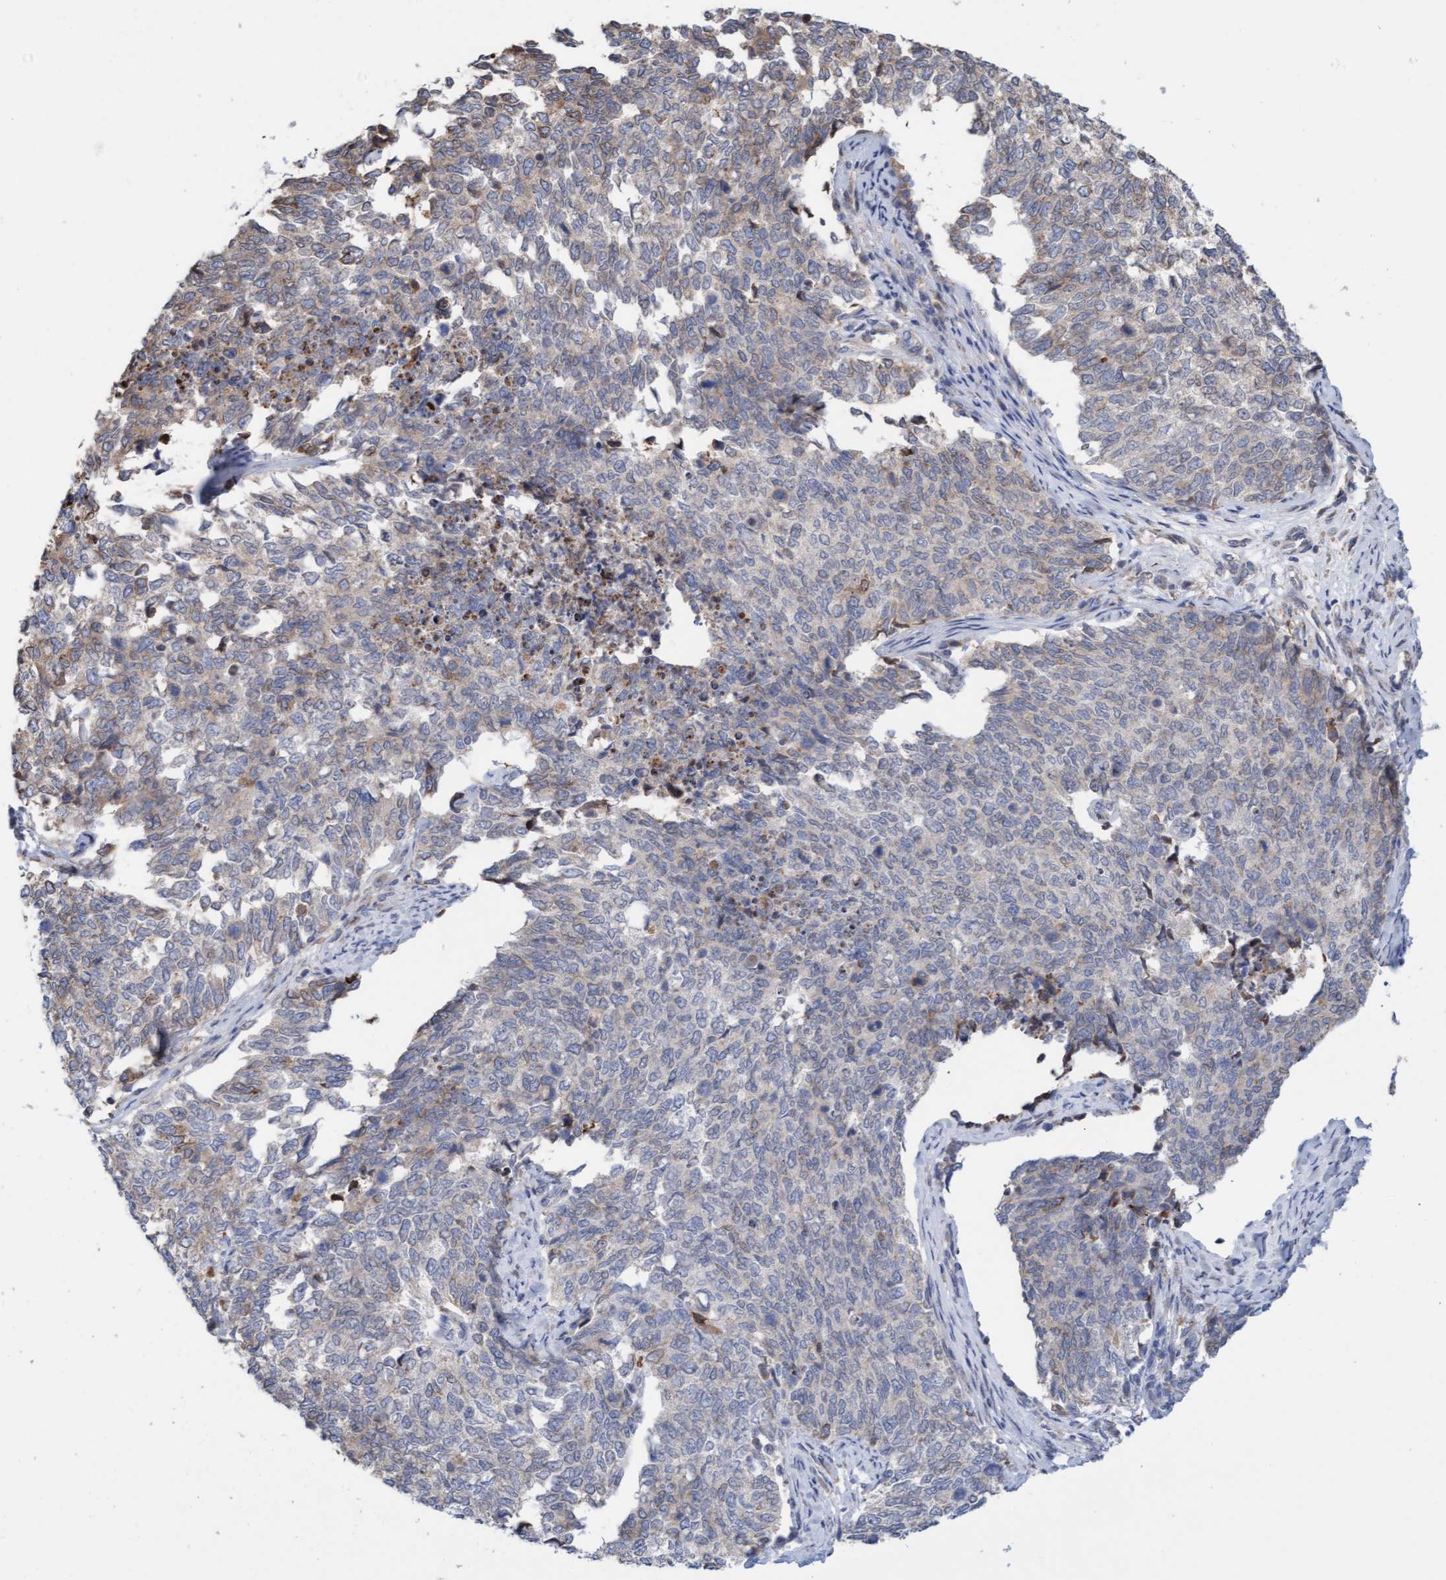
{"staining": {"intensity": "weak", "quantity": "<25%", "location": "cytoplasmic/membranous"}, "tissue": "cervical cancer", "cell_type": "Tumor cells", "image_type": "cancer", "snomed": [{"axis": "morphology", "description": "Squamous cell carcinoma, NOS"}, {"axis": "topography", "description": "Cervix"}], "caption": "The photomicrograph demonstrates no staining of tumor cells in cervical squamous cell carcinoma.", "gene": "MMP8", "patient": {"sex": "female", "age": 63}}